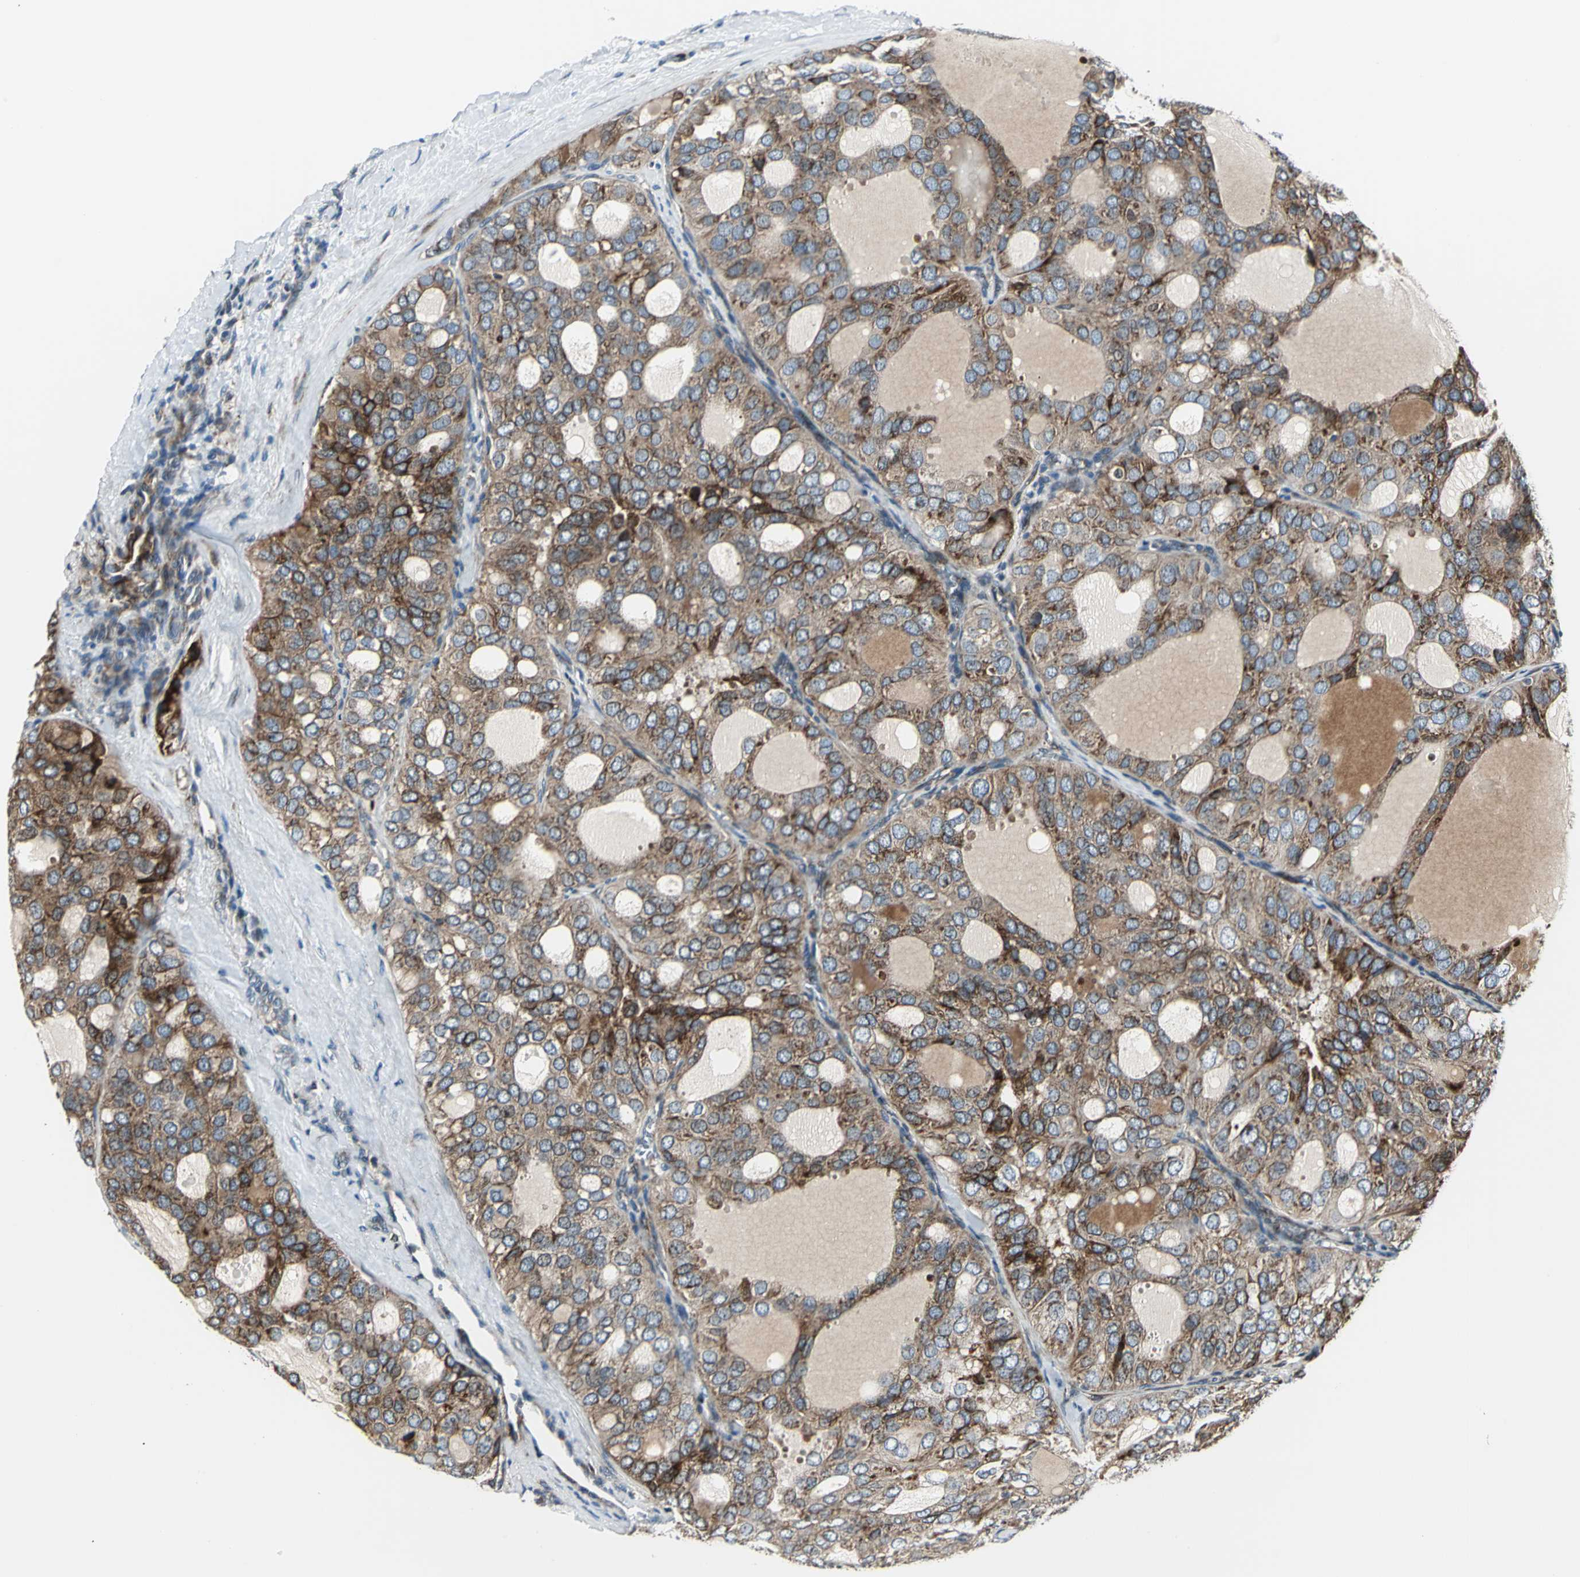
{"staining": {"intensity": "strong", "quantity": "25%-75%", "location": "cytoplasmic/membranous"}, "tissue": "thyroid cancer", "cell_type": "Tumor cells", "image_type": "cancer", "snomed": [{"axis": "morphology", "description": "Follicular adenoma carcinoma, NOS"}, {"axis": "topography", "description": "Thyroid gland"}], "caption": "Tumor cells show high levels of strong cytoplasmic/membranous expression in approximately 25%-75% of cells in thyroid follicular adenoma carcinoma.", "gene": "HTATIP2", "patient": {"sex": "male", "age": 75}}